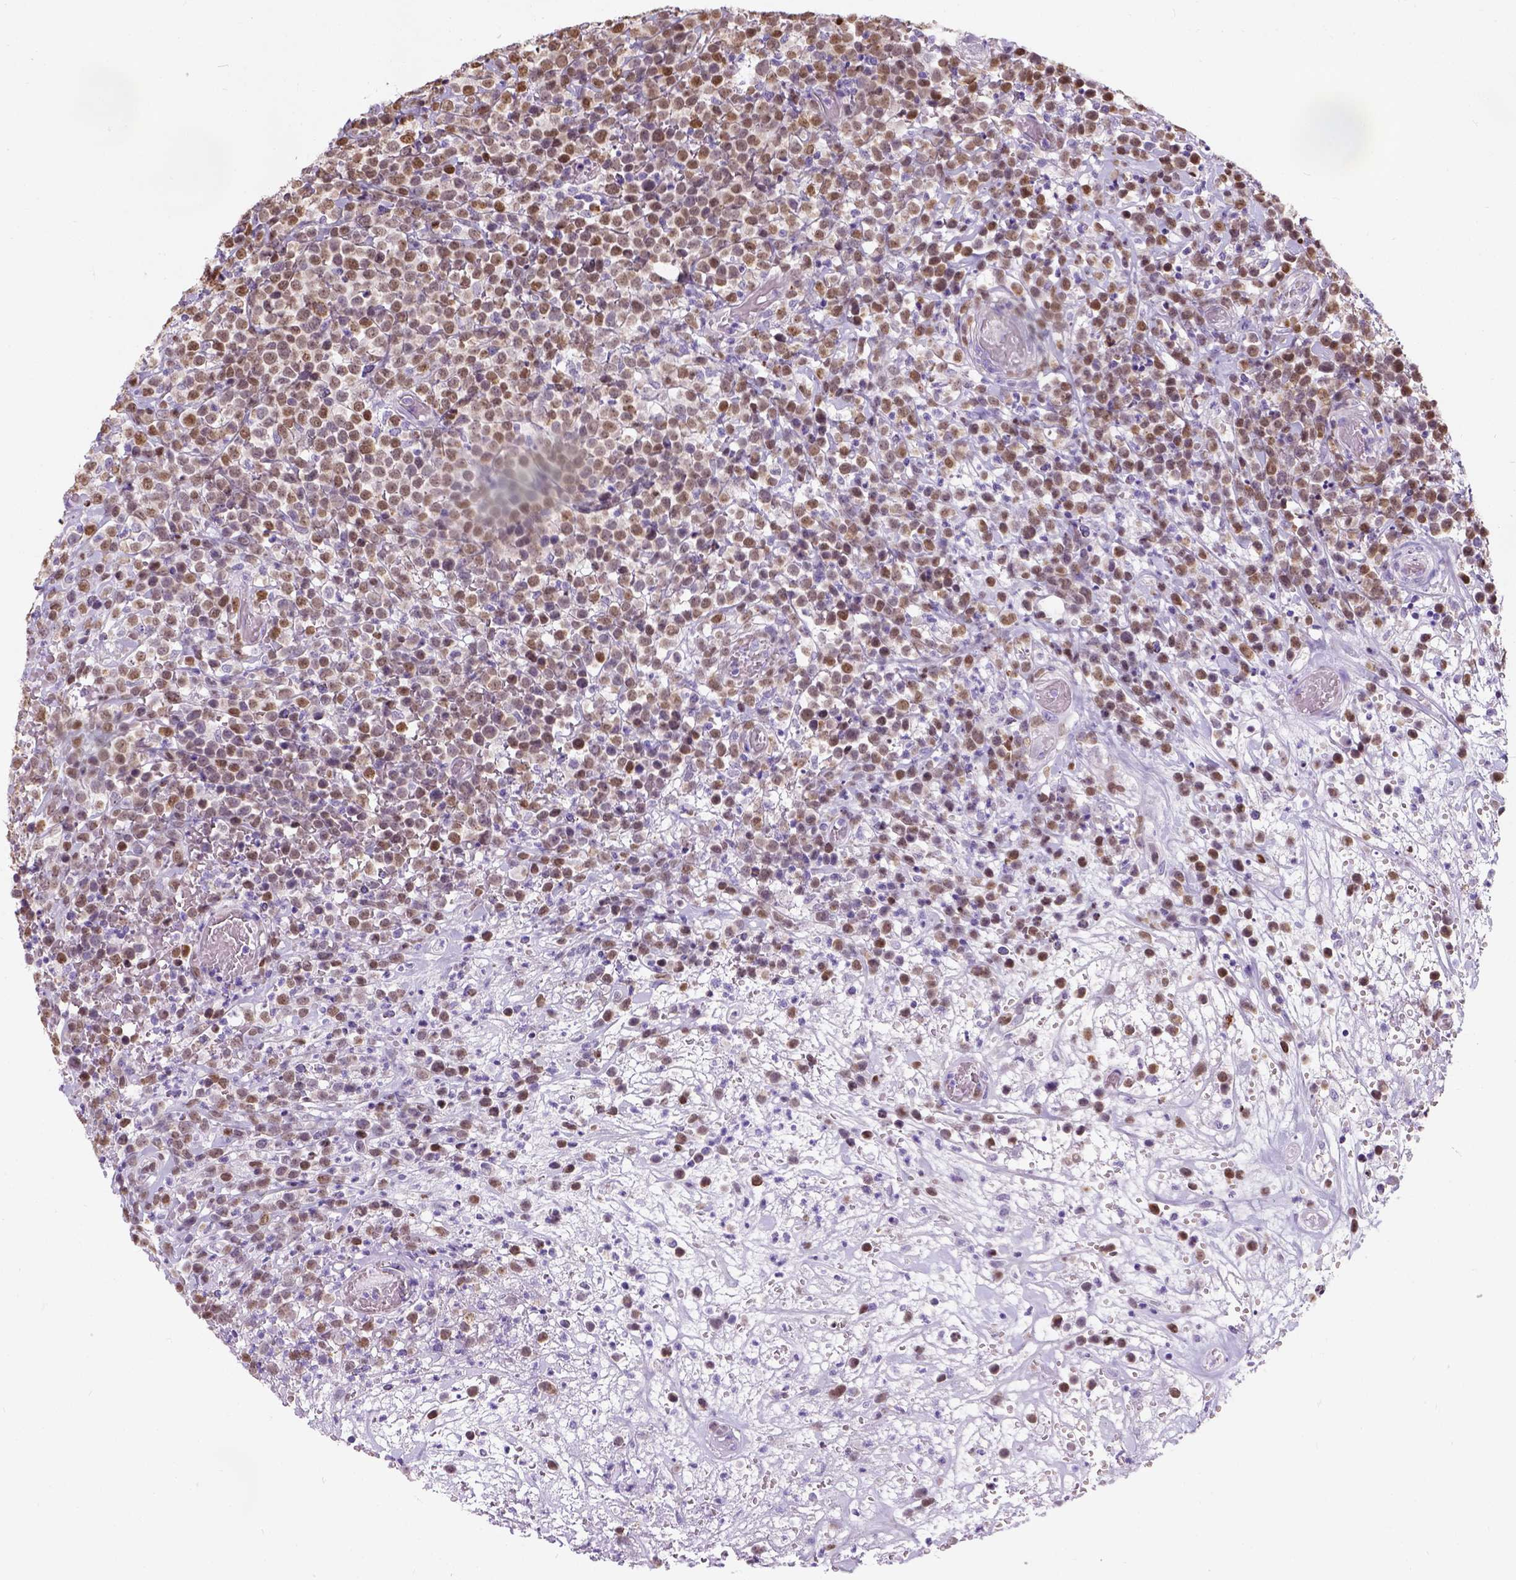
{"staining": {"intensity": "moderate", "quantity": ">75%", "location": "nuclear"}, "tissue": "lymphoma", "cell_type": "Tumor cells", "image_type": "cancer", "snomed": [{"axis": "morphology", "description": "Malignant lymphoma, non-Hodgkin's type, High grade"}, {"axis": "topography", "description": "Soft tissue"}], "caption": "Immunohistochemical staining of high-grade malignant lymphoma, non-Hodgkin's type demonstrates moderate nuclear protein expression in about >75% of tumor cells.", "gene": "C20orf144", "patient": {"sex": "female", "age": 56}}